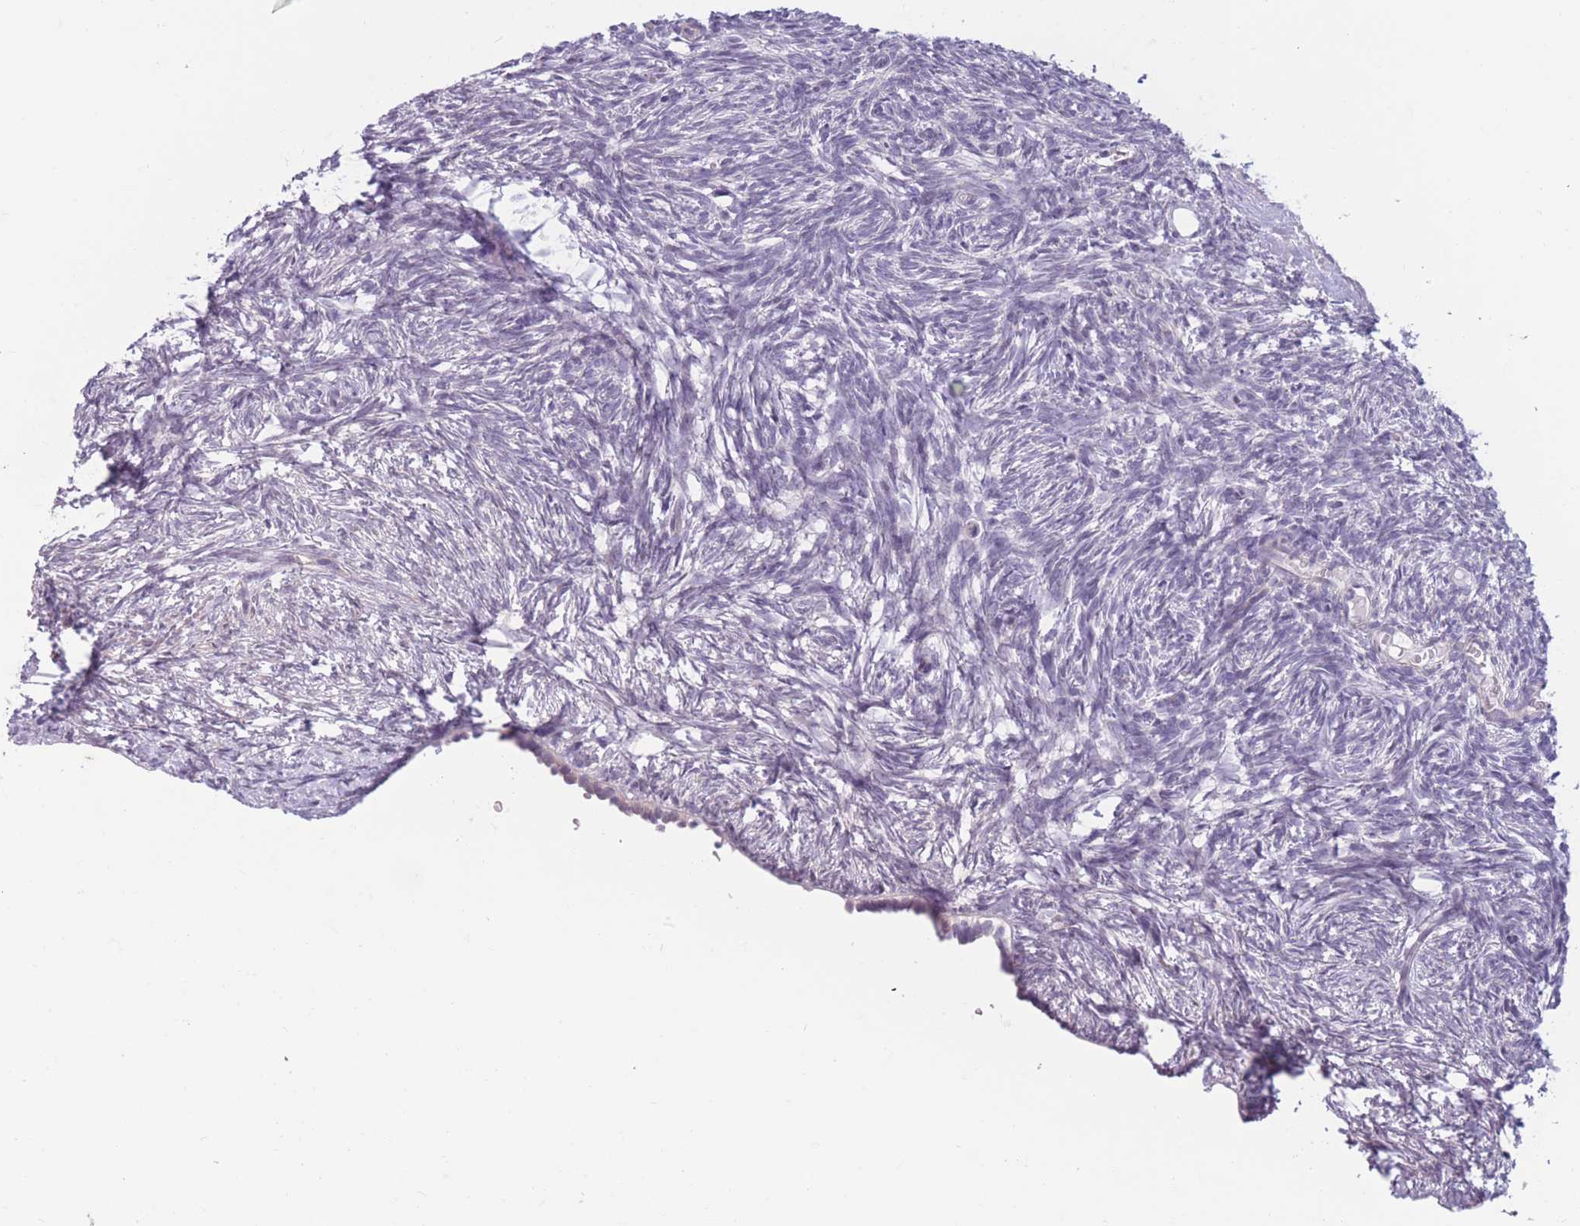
{"staining": {"intensity": "negative", "quantity": "none", "location": "none"}, "tissue": "ovary", "cell_type": "Follicle cells", "image_type": "normal", "snomed": [{"axis": "morphology", "description": "Normal tissue, NOS"}, {"axis": "topography", "description": "Ovary"}], "caption": "Protein analysis of benign ovary displays no significant expression in follicle cells.", "gene": "PODXL", "patient": {"sex": "female", "age": 51}}